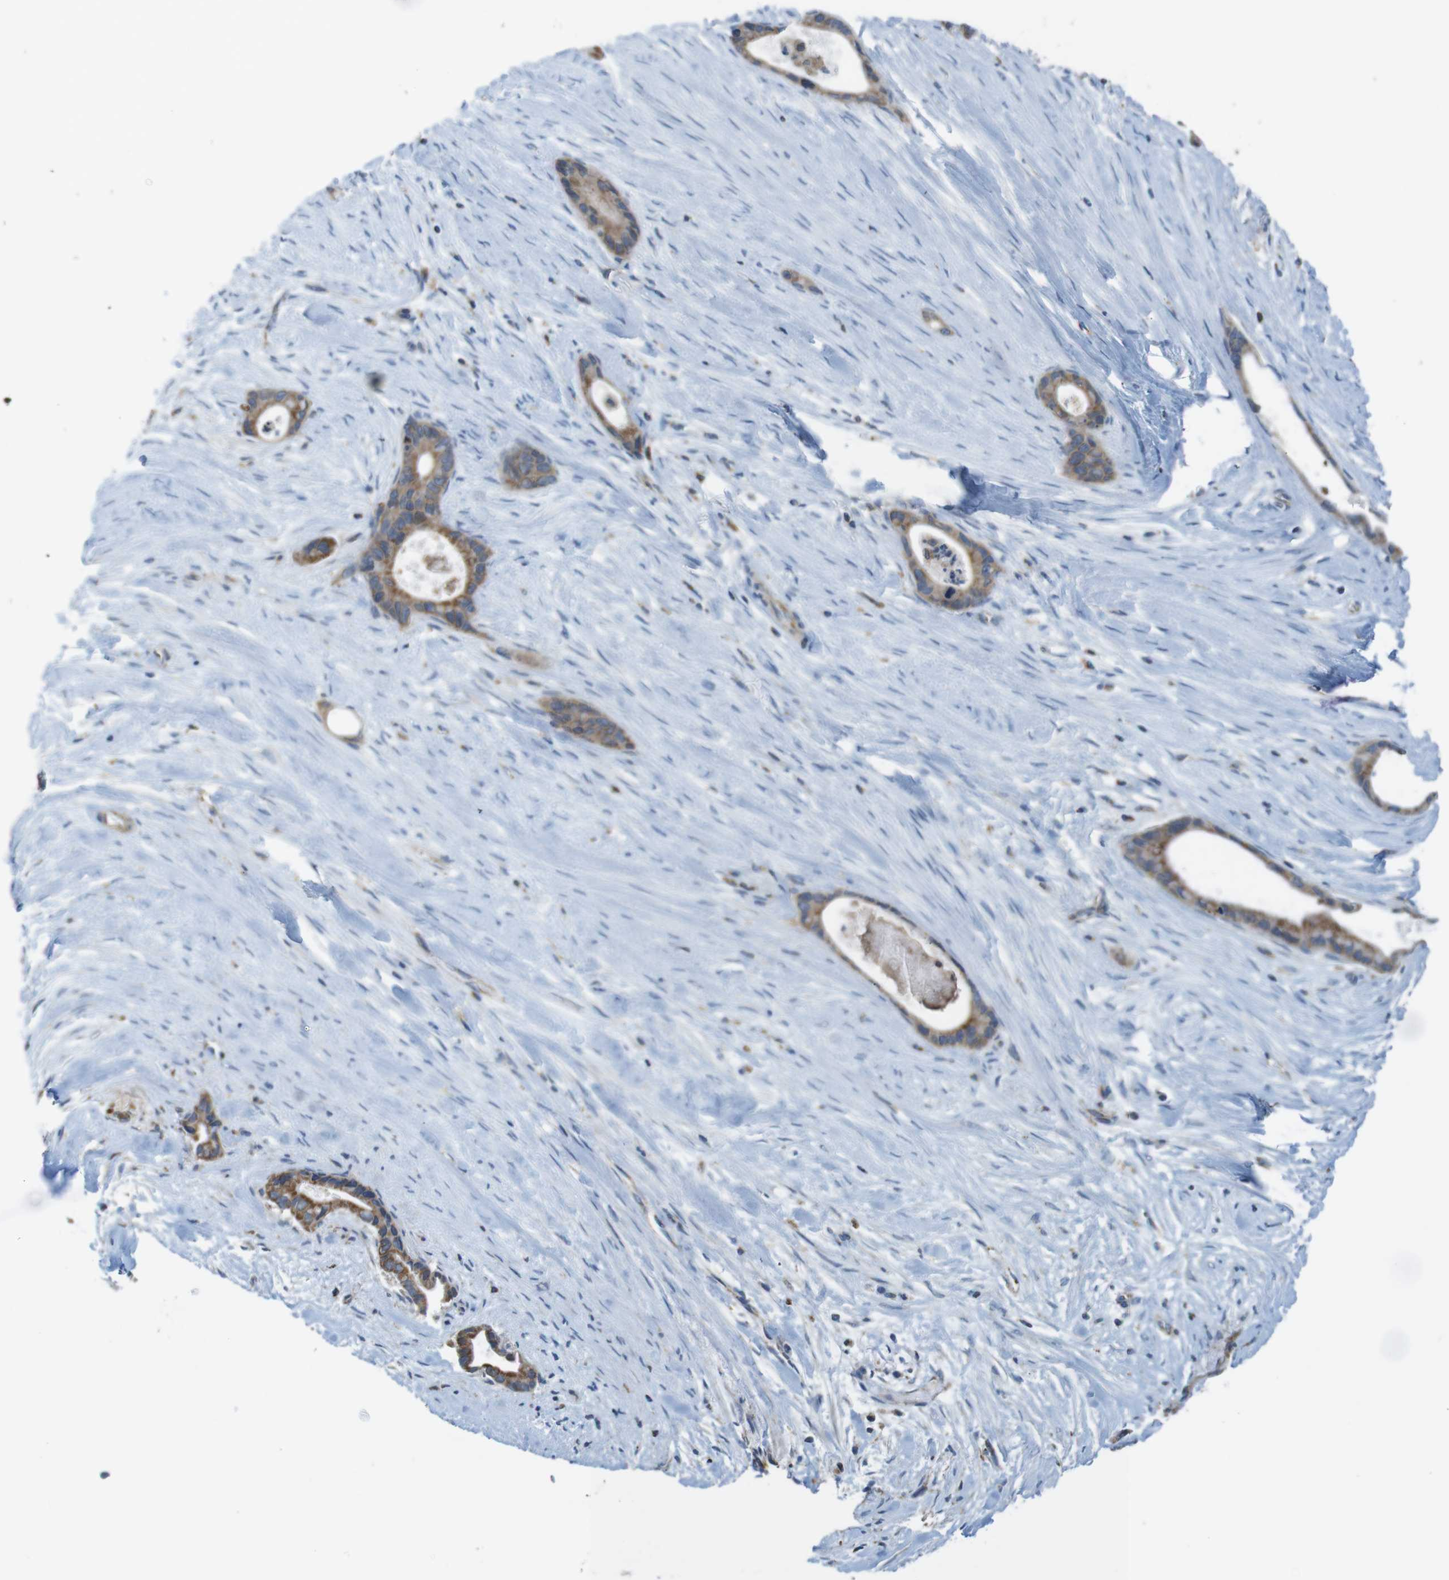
{"staining": {"intensity": "moderate", "quantity": ">75%", "location": "cytoplasmic/membranous"}, "tissue": "liver cancer", "cell_type": "Tumor cells", "image_type": "cancer", "snomed": [{"axis": "morphology", "description": "Cholangiocarcinoma"}, {"axis": "topography", "description": "Liver"}], "caption": "DAB (3,3'-diaminobenzidine) immunohistochemical staining of human cholangiocarcinoma (liver) reveals moderate cytoplasmic/membranous protein staining in approximately >75% of tumor cells. (DAB = brown stain, brightfield microscopy at high magnification).", "gene": "GRIK2", "patient": {"sex": "female", "age": 55}}